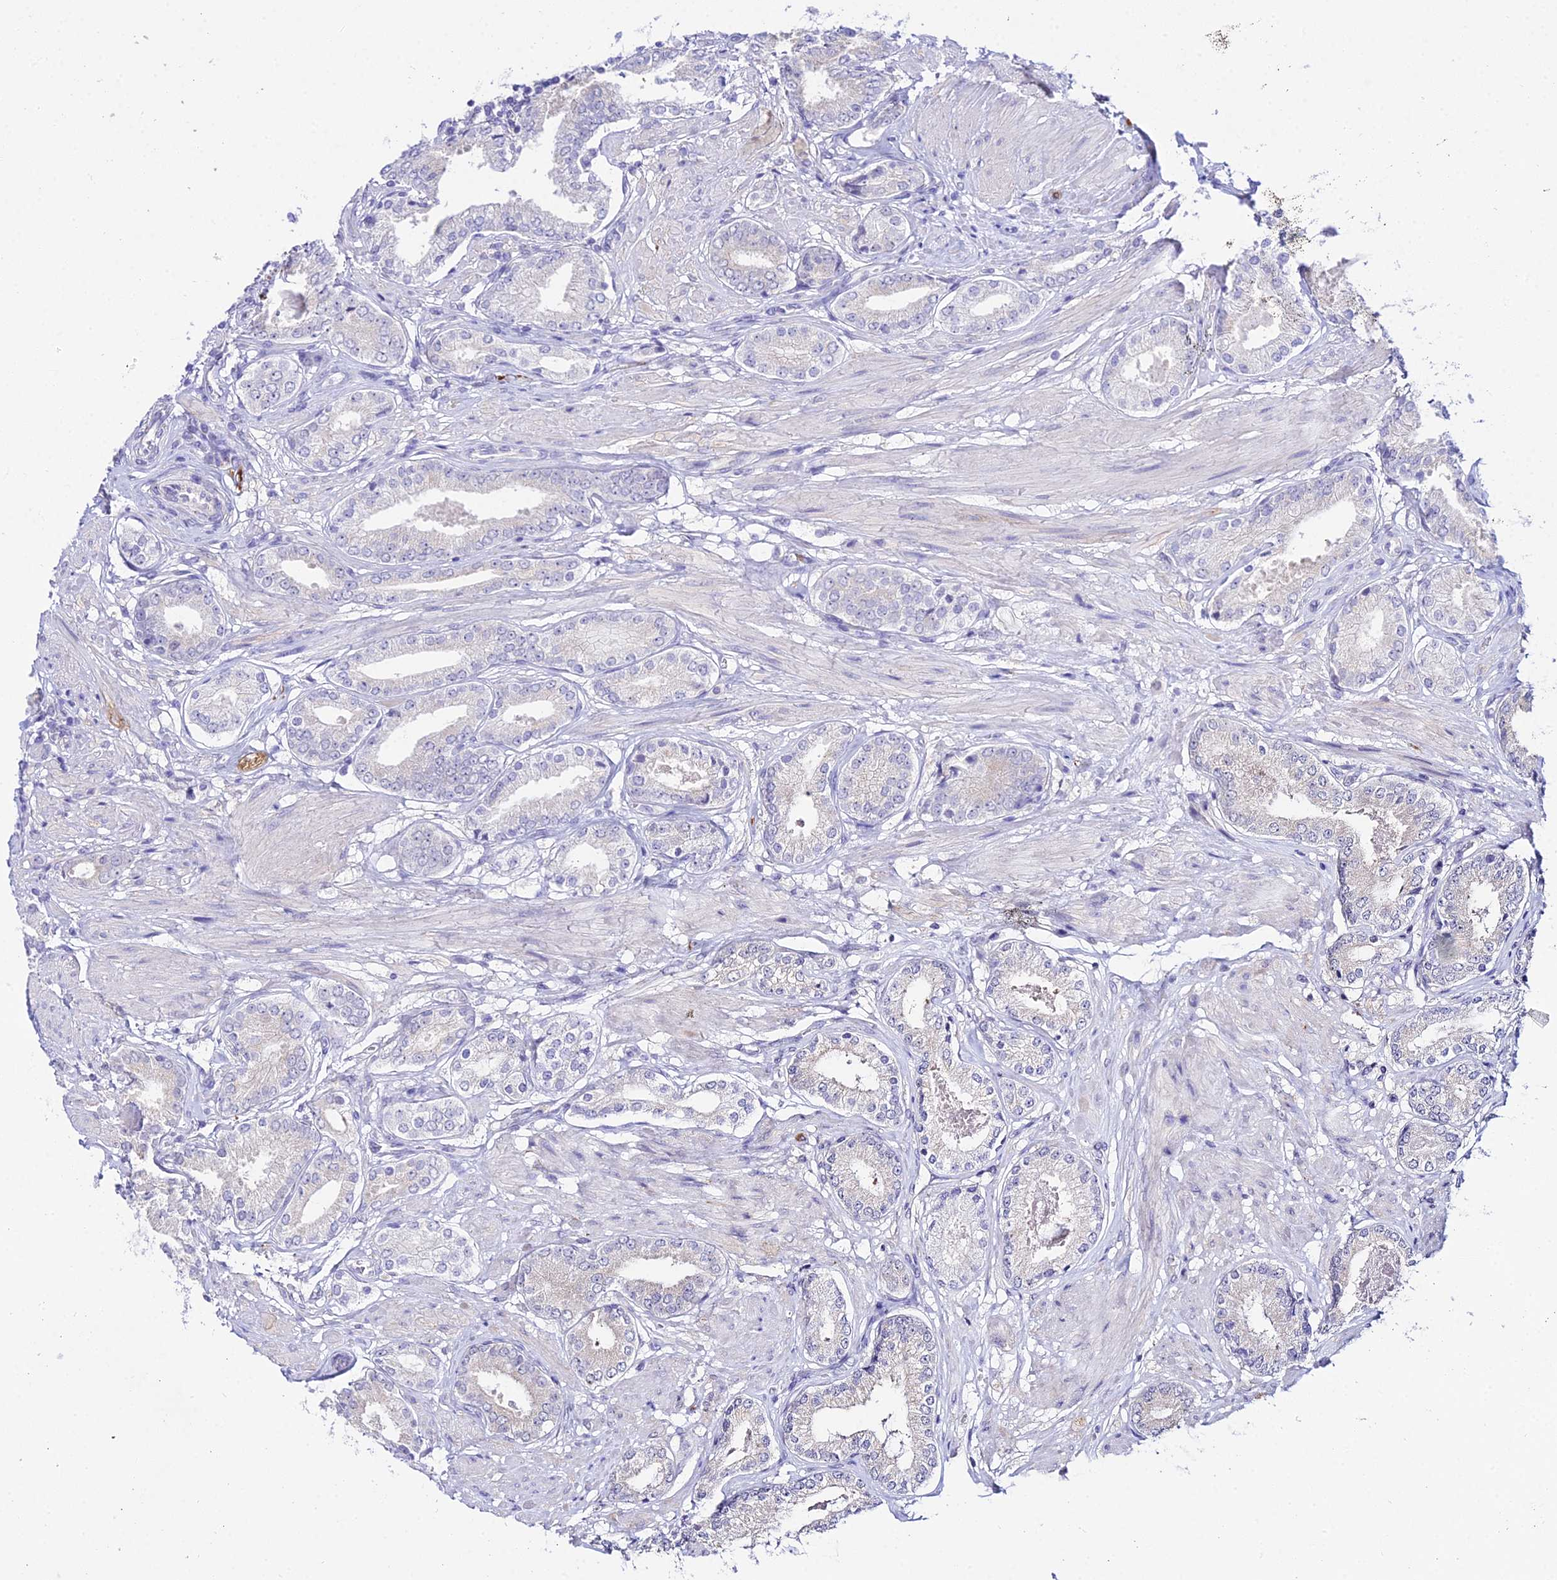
{"staining": {"intensity": "negative", "quantity": "none", "location": "none"}, "tissue": "prostate cancer", "cell_type": "Tumor cells", "image_type": "cancer", "snomed": [{"axis": "morphology", "description": "Adenocarcinoma, High grade"}, {"axis": "topography", "description": "Prostate and seminal vesicle, NOS"}], "caption": "Immunohistochemistry (IHC) histopathology image of neoplastic tissue: human adenocarcinoma (high-grade) (prostate) stained with DAB (3,3'-diaminobenzidine) reveals no significant protein positivity in tumor cells. (Stains: DAB (3,3'-diaminobenzidine) immunohistochemistry (IHC) with hematoxylin counter stain, Microscopy: brightfield microscopy at high magnification).", "gene": "ATG16L2", "patient": {"sex": "male", "age": 64}}